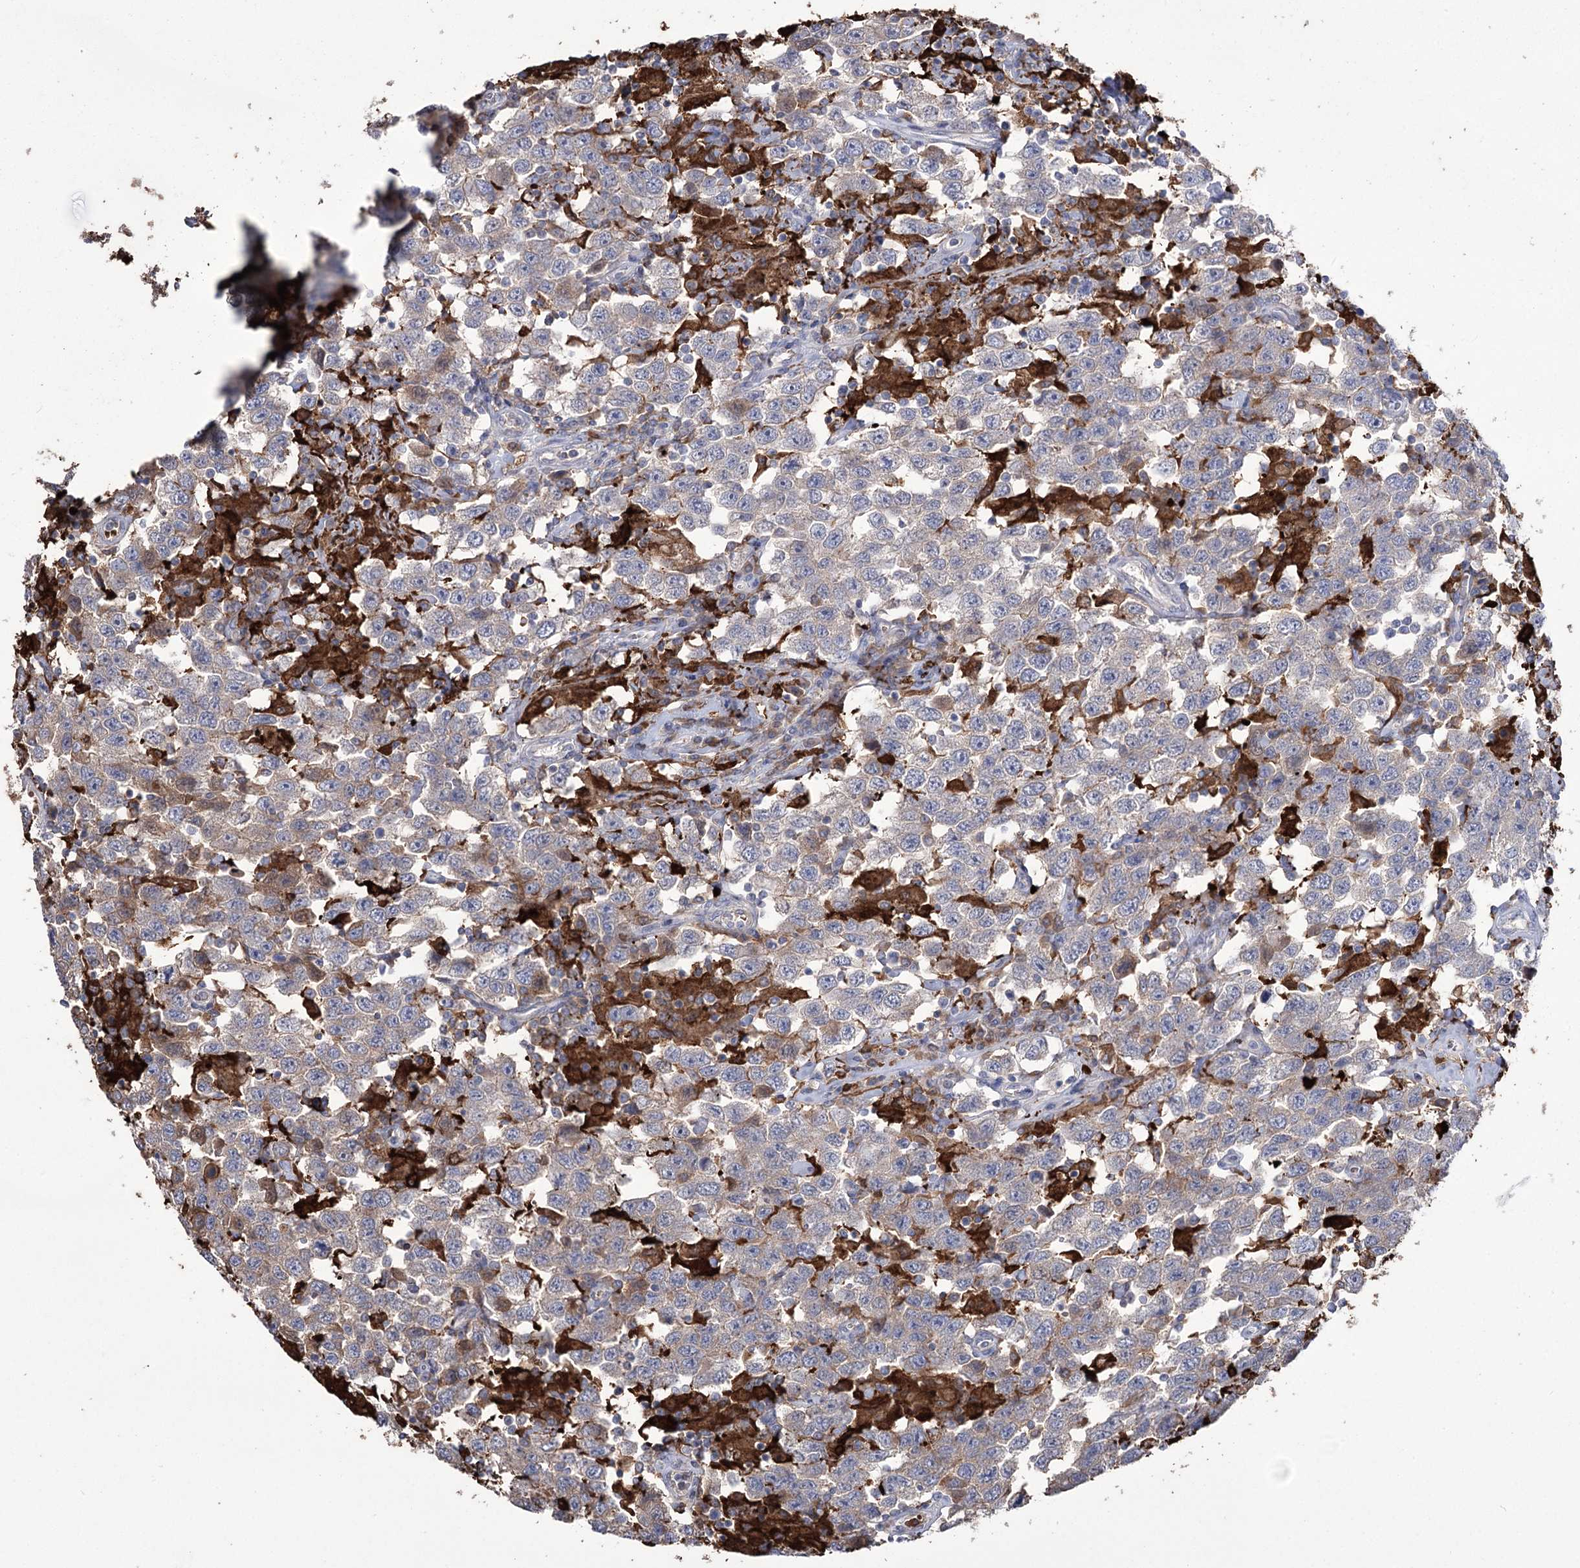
{"staining": {"intensity": "negative", "quantity": "none", "location": "none"}, "tissue": "testis cancer", "cell_type": "Tumor cells", "image_type": "cancer", "snomed": [{"axis": "morphology", "description": "Seminoma, NOS"}, {"axis": "topography", "description": "Testis"}], "caption": "IHC image of human testis seminoma stained for a protein (brown), which demonstrates no positivity in tumor cells.", "gene": "ZNF622", "patient": {"sex": "male", "age": 41}}